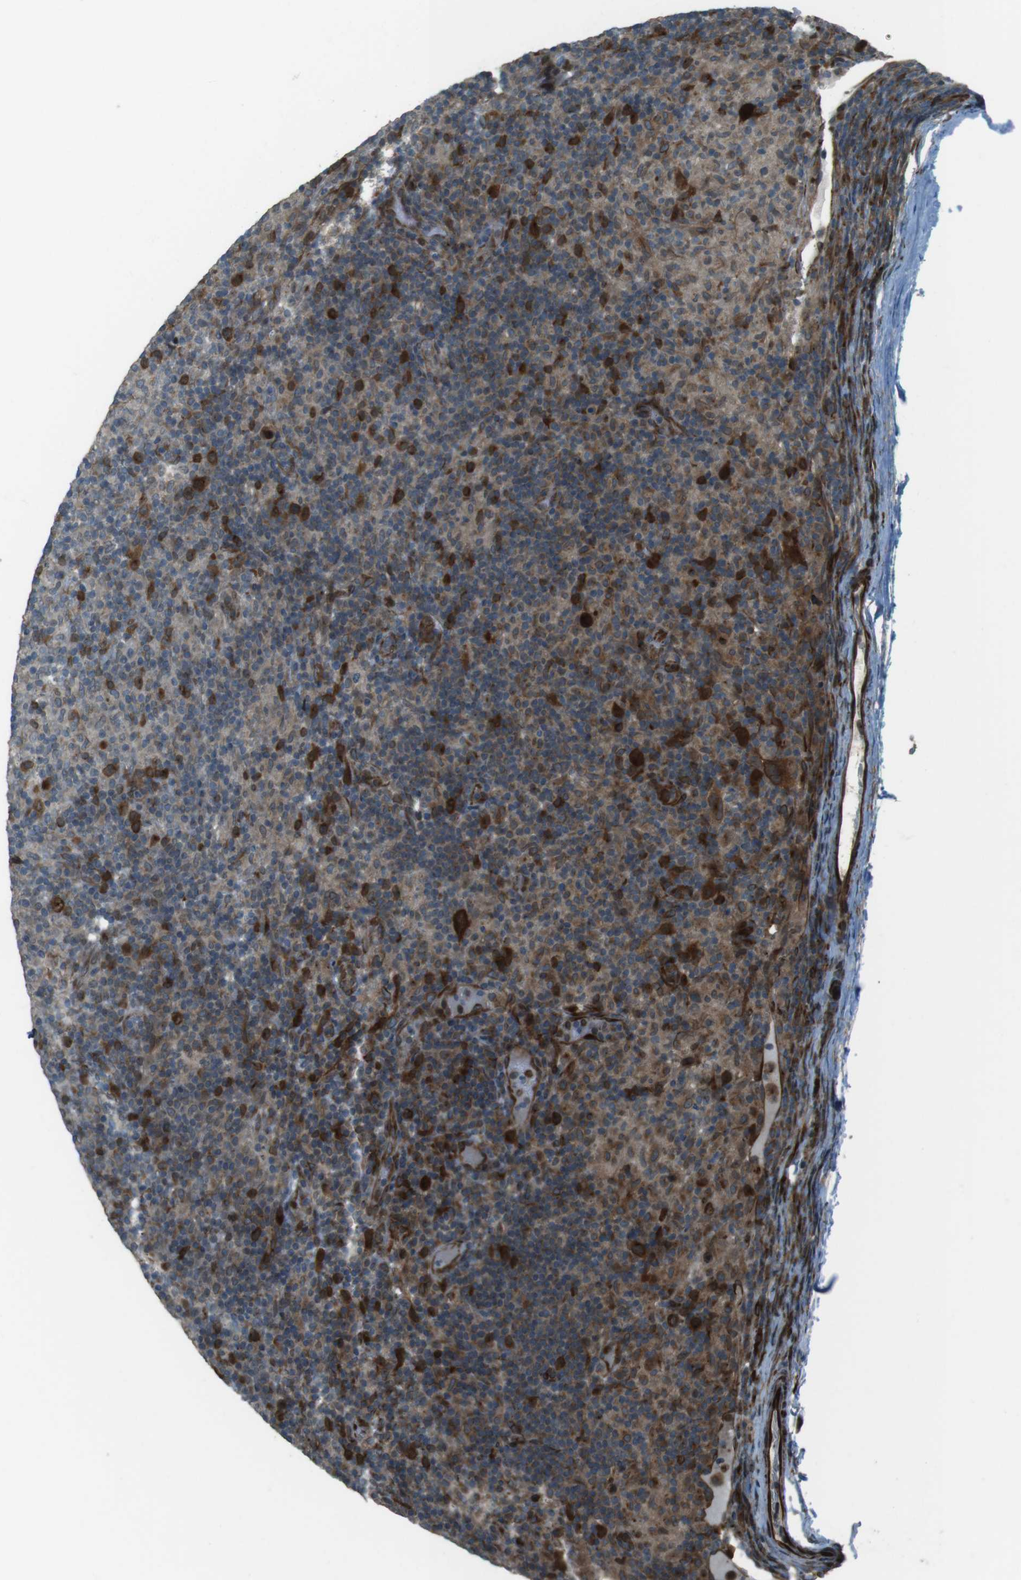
{"staining": {"intensity": "strong", "quantity": ">75%", "location": "cytoplasmic/membranous"}, "tissue": "lymphoma", "cell_type": "Tumor cells", "image_type": "cancer", "snomed": [{"axis": "morphology", "description": "Hodgkin's disease, NOS"}, {"axis": "topography", "description": "Lymph node"}], "caption": "A brown stain highlights strong cytoplasmic/membranous staining of a protein in Hodgkin's disease tumor cells.", "gene": "ZNF330", "patient": {"sex": "male", "age": 70}}